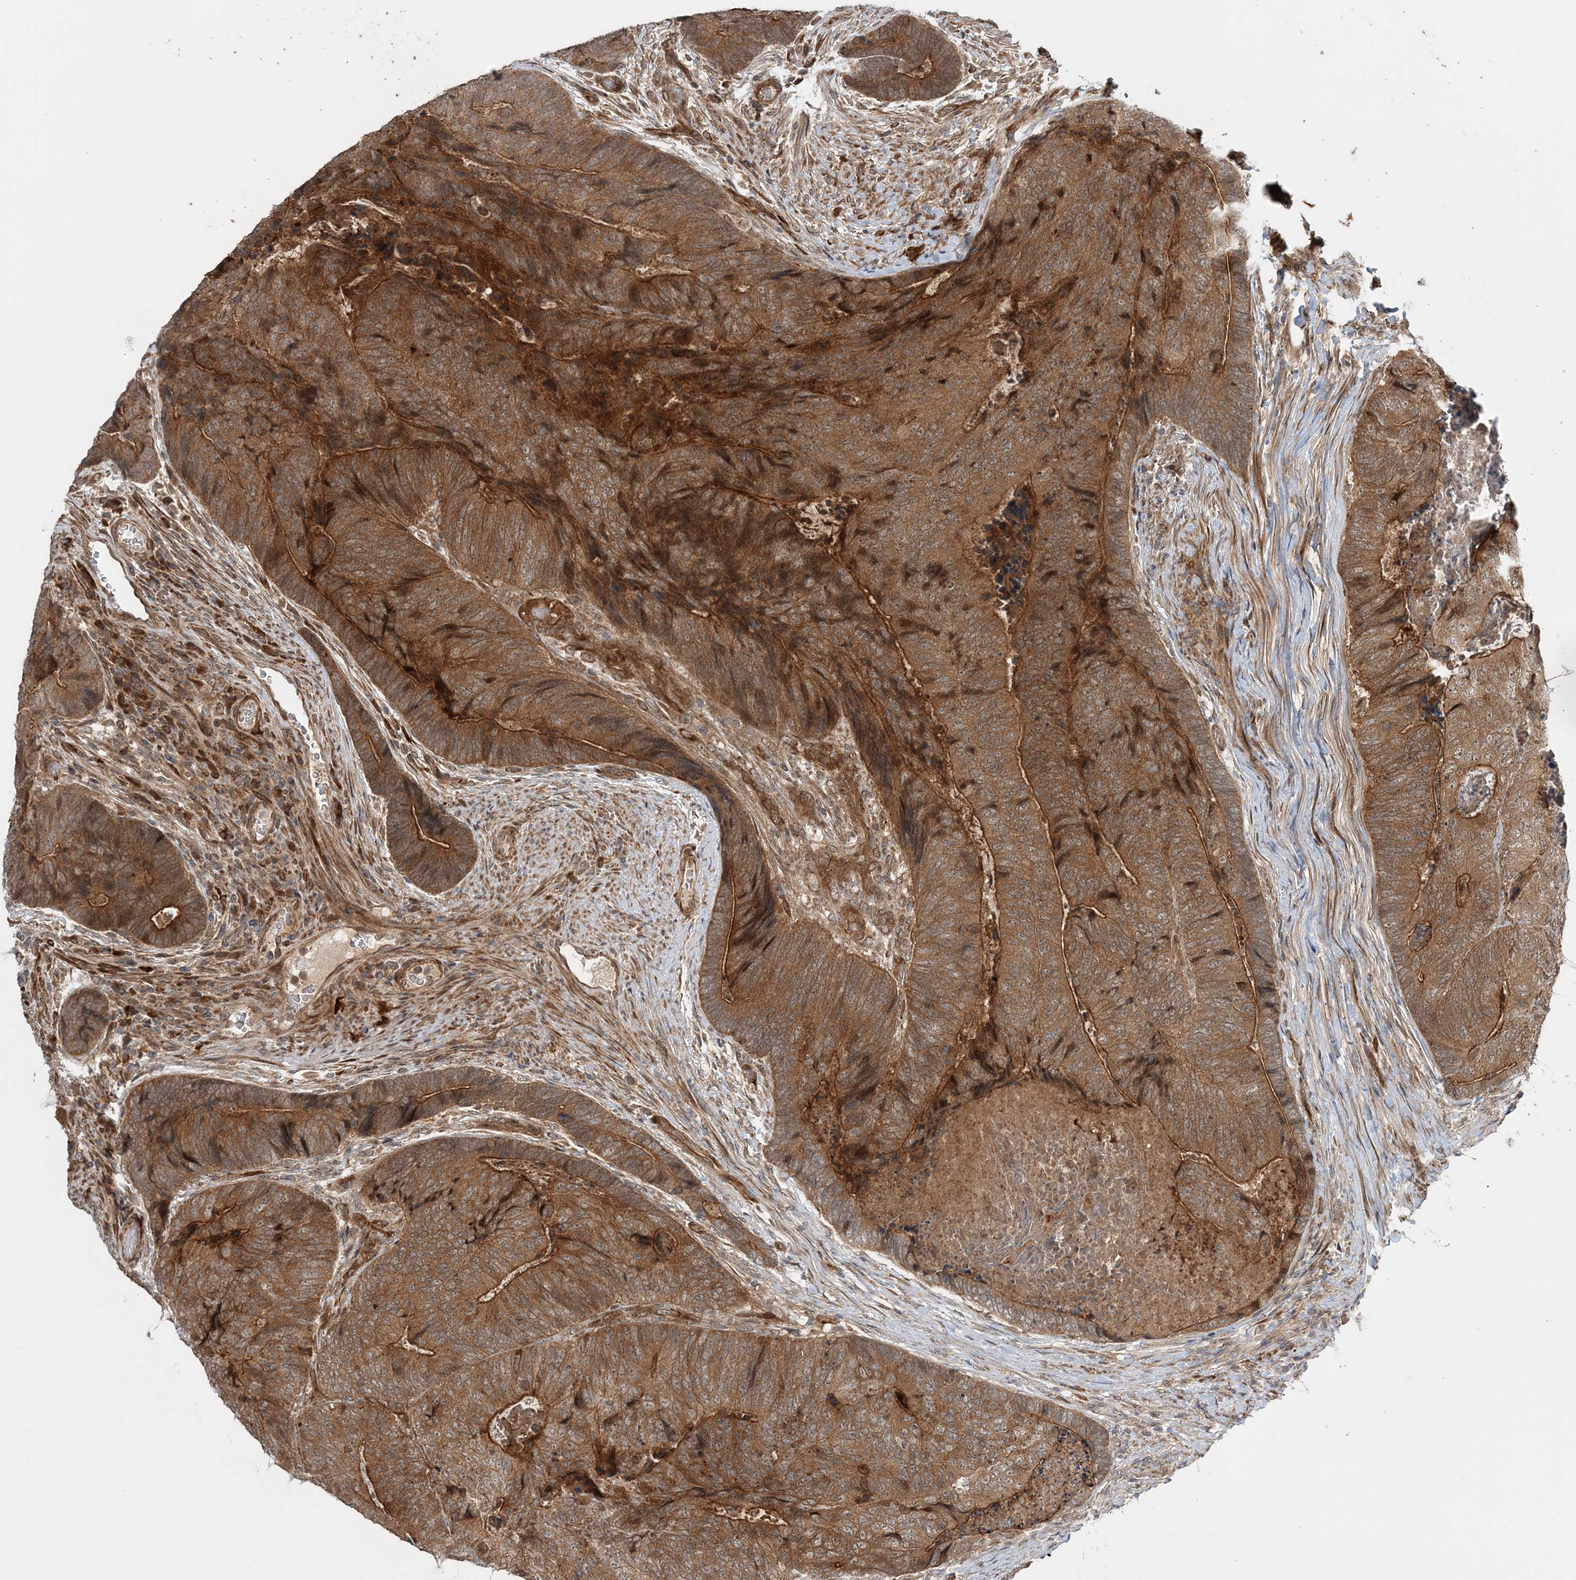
{"staining": {"intensity": "moderate", "quantity": ">75%", "location": "cytoplasmic/membranous"}, "tissue": "colorectal cancer", "cell_type": "Tumor cells", "image_type": "cancer", "snomed": [{"axis": "morphology", "description": "Adenocarcinoma, NOS"}, {"axis": "topography", "description": "Colon"}], "caption": "A medium amount of moderate cytoplasmic/membranous staining is appreciated in approximately >75% of tumor cells in adenocarcinoma (colorectal) tissue. The staining was performed using DAB (3,3'-diaminobenzidine), with brown indicating positive protein expression. Nuclei are stained blue with hematoxylin.", "gene": "UBTD2", "patient": {"sex": "female", "age": 67}}